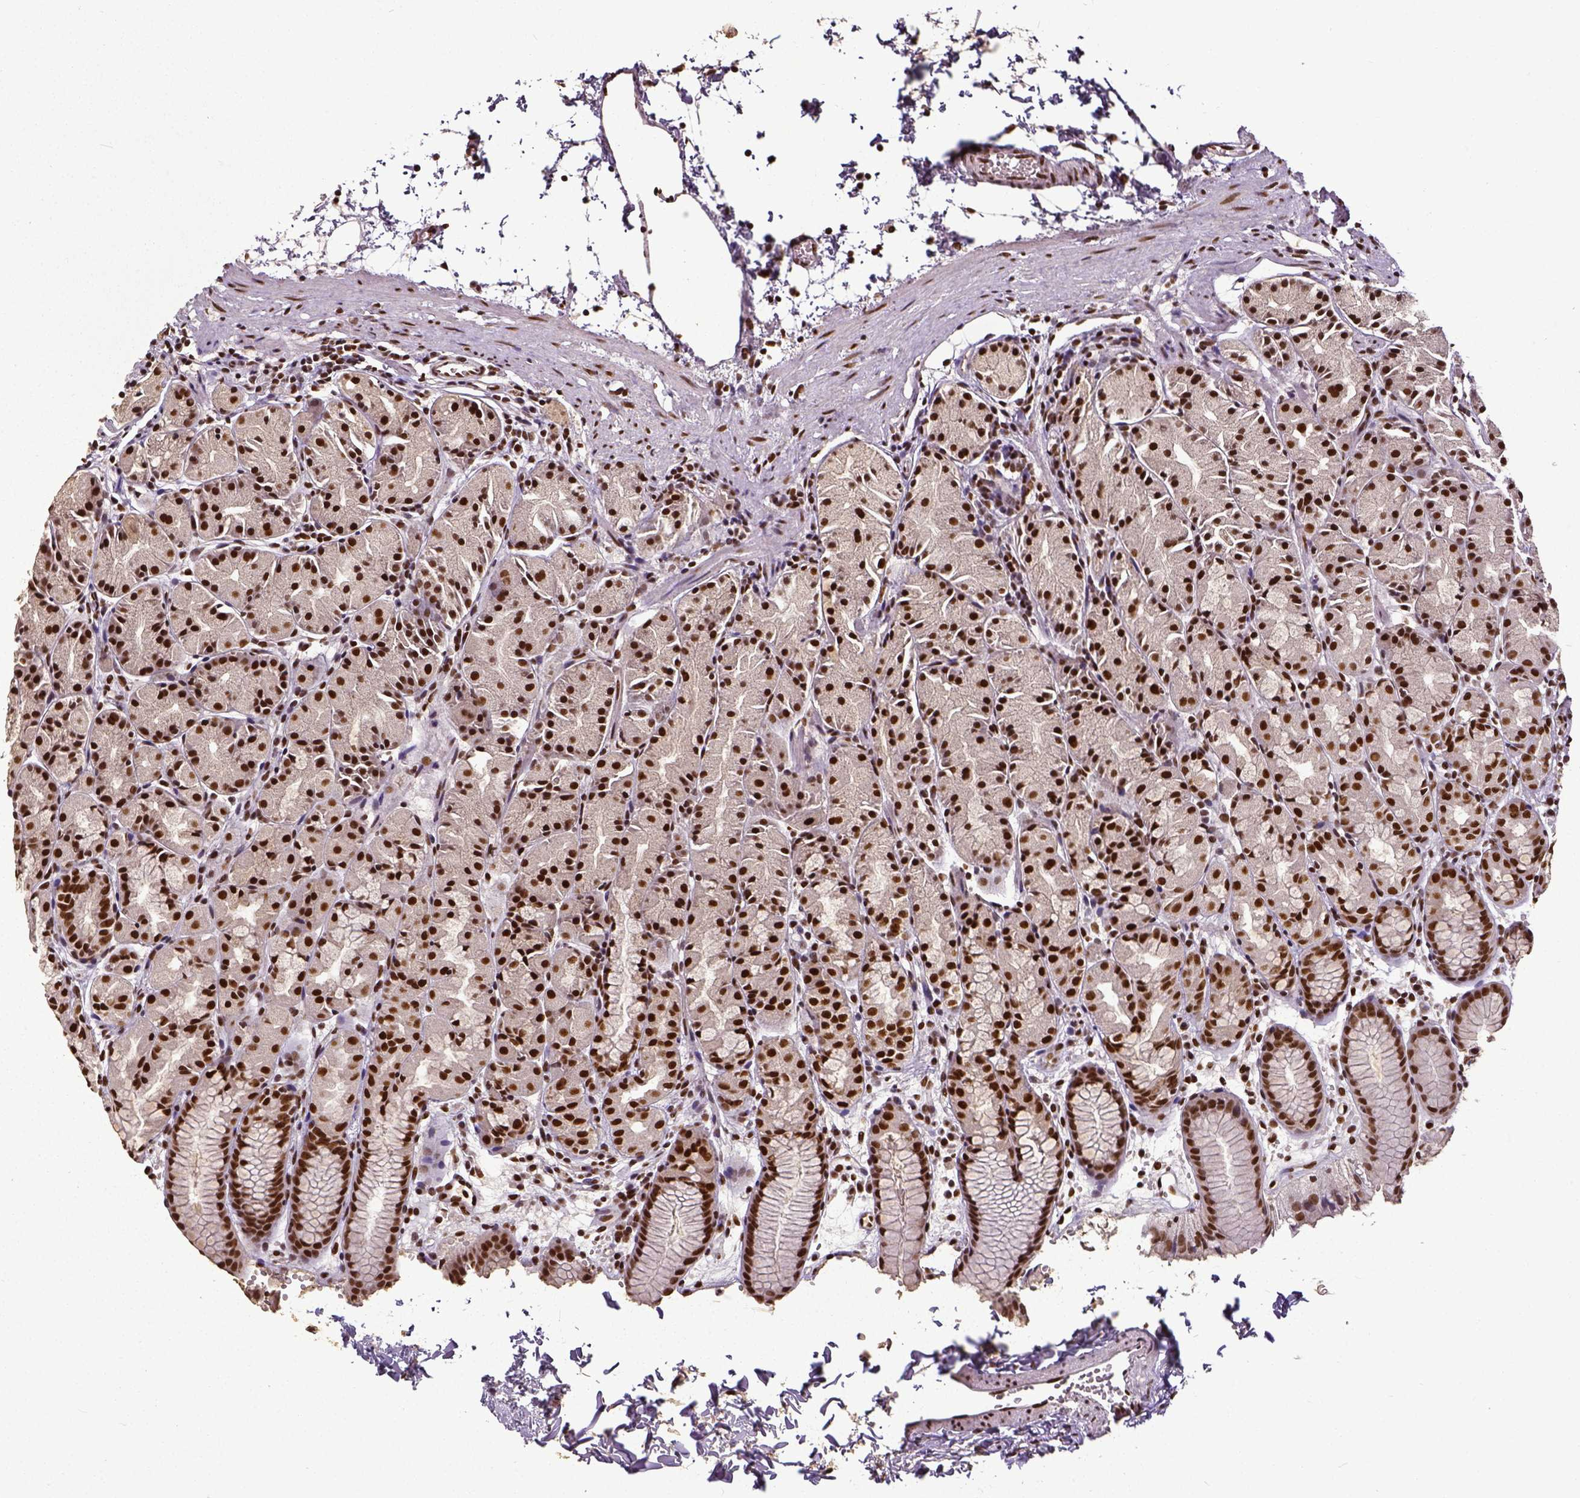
{"staining": {"intensity": "strong", "quantity": ">75%", "location": "nuclear"}, "tissue": "stomach", "cell_type": "Glandular cells", "image_type": "normal", "snomed": [{"axis": "morphology", "description": "Normal tissue, NOS"}, {"axis": "topography", "description": "Stomach, upper"}], "caption": "Unremarkable stomach reveals strong nuclear positivity in about >75% of glandular cells.", "gene": "ATRX", "patient": {"sex": "male", "age": 47}}